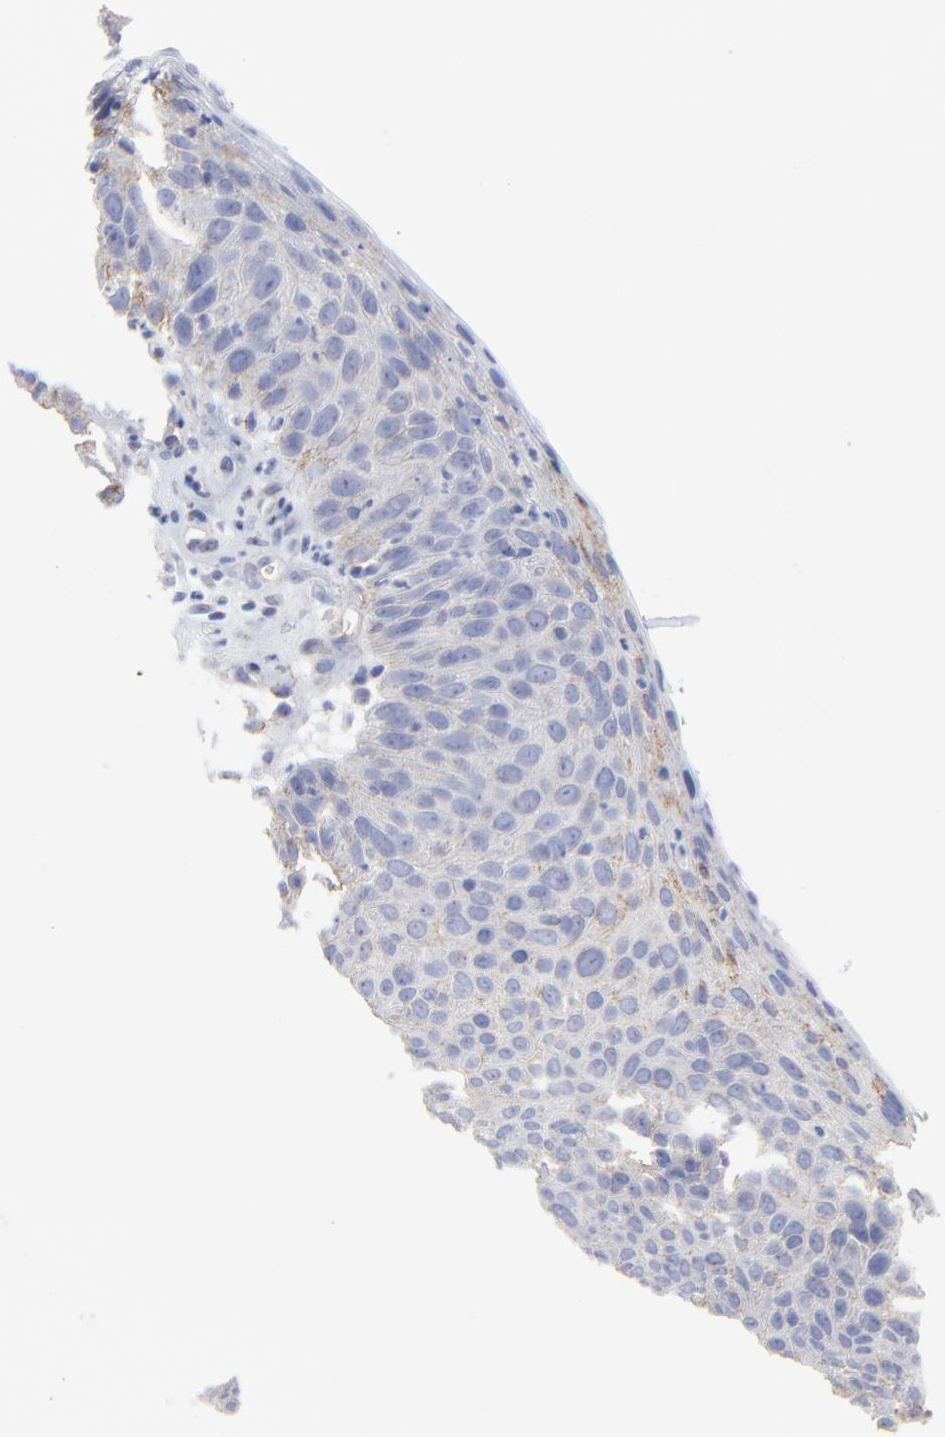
{"staining": {"intensity": "weak", "quantity": "<25%", "location": "cytoplasmic/membranous"}, "tissue": "skin cancer", "cell_type": "Tumor cells", "image_type": "cancer", "snomed": [{"axis": "morphology", "description": "Squamous cell carcinoma, NOS"}, {"axis": "topography", "description": "Skin"}], "caption": "A histopathology image of human skin cancer (squamous cell carcinoma) is negative for staining in tumor cells.", "gene": "CNTN3", "patient": {"sex": "male", "age": 87}}